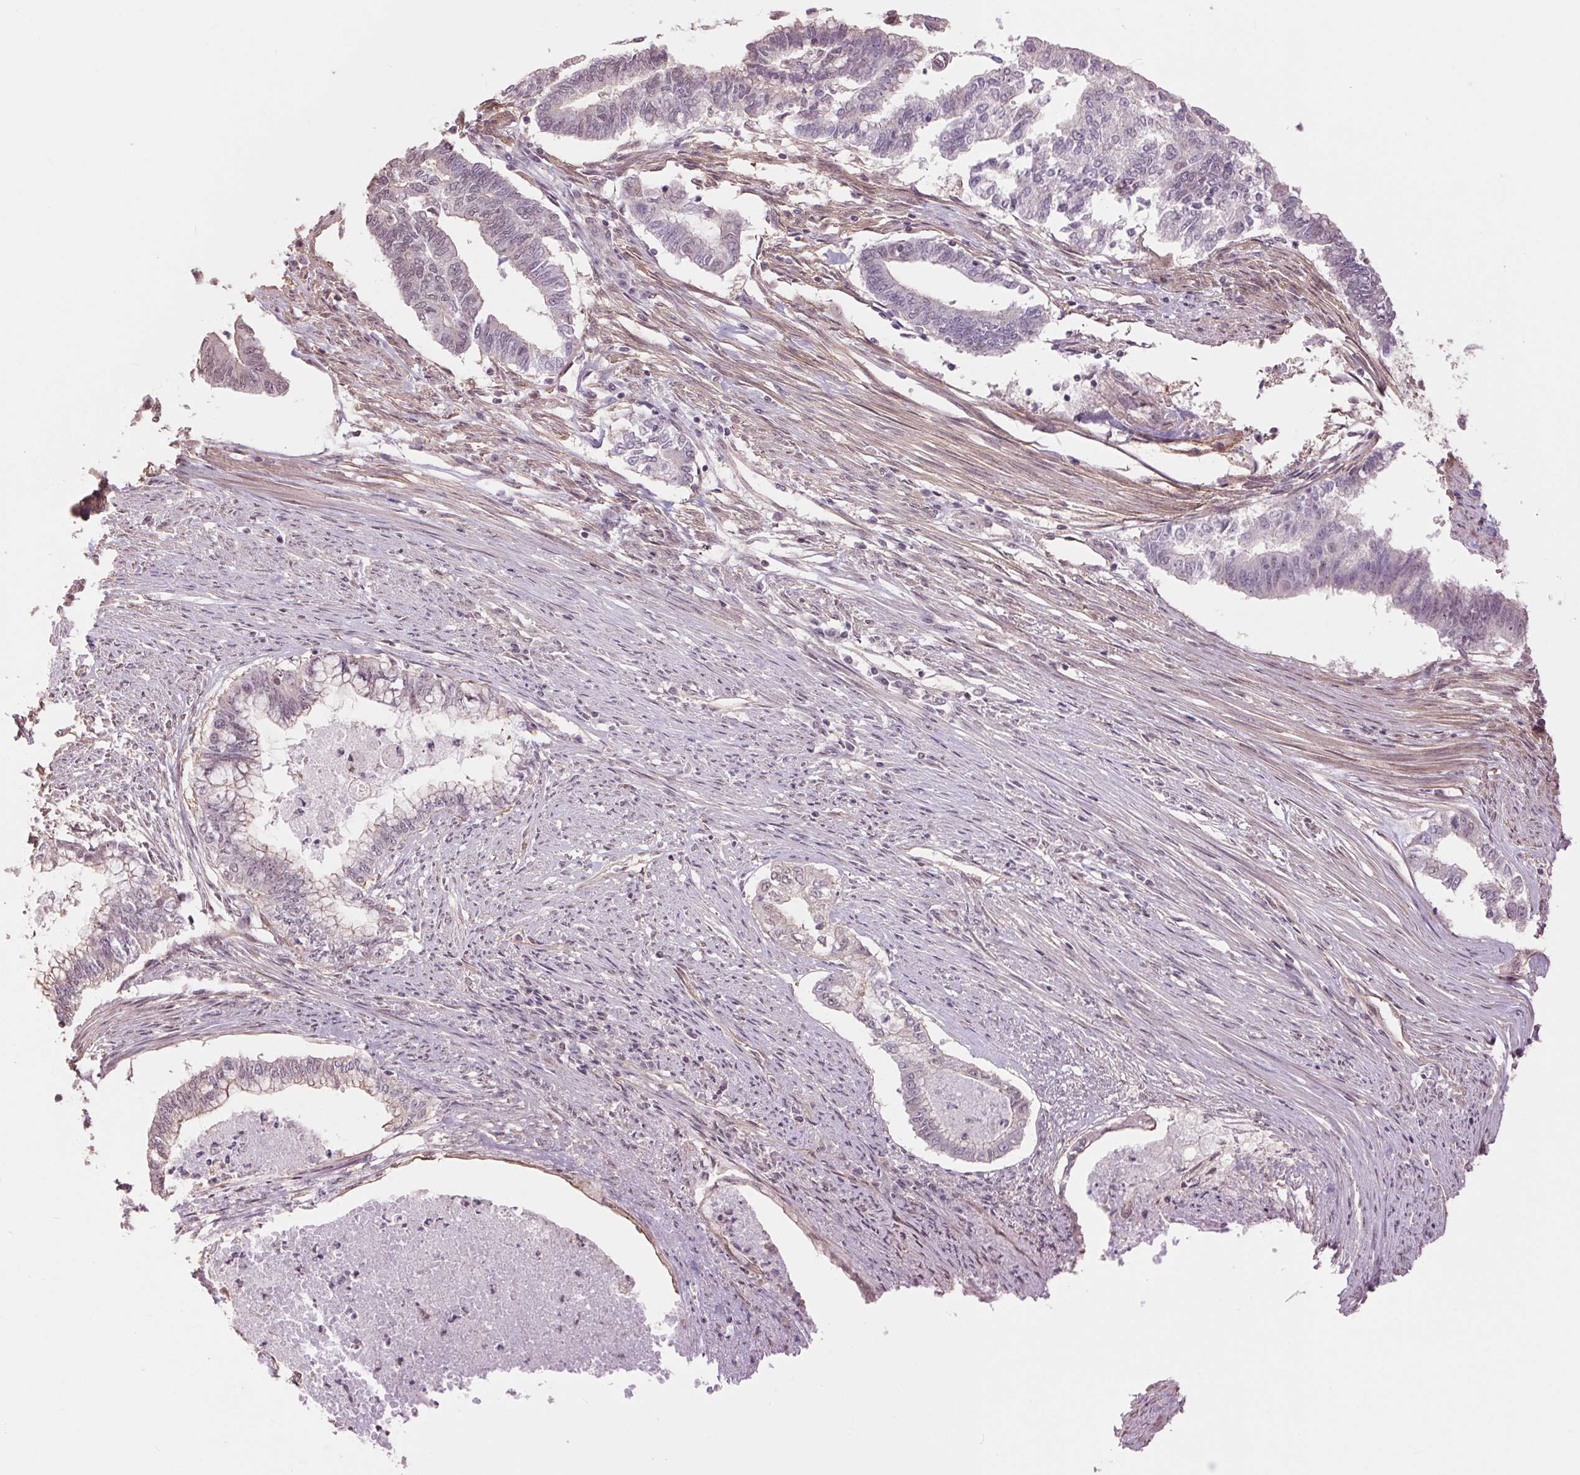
{"staining": {"intensity": "negative", "quantity": "none", "location": "none"}, "tissue": "endometrial cancer", "cell_type": "Tumor cells", "image_type": "cancer", "snomed": [{"axis": "morphology", "description": "Adenocarcinoma, NOS"}, {"axis": "topography", "description": "Endometrium"}], "caption": "Tumor cells are negative for protein expression in human endometrial cancer (adenocarcinoma).", "gene": "PALM", "patient": {"sex": "female", "age": 79}}